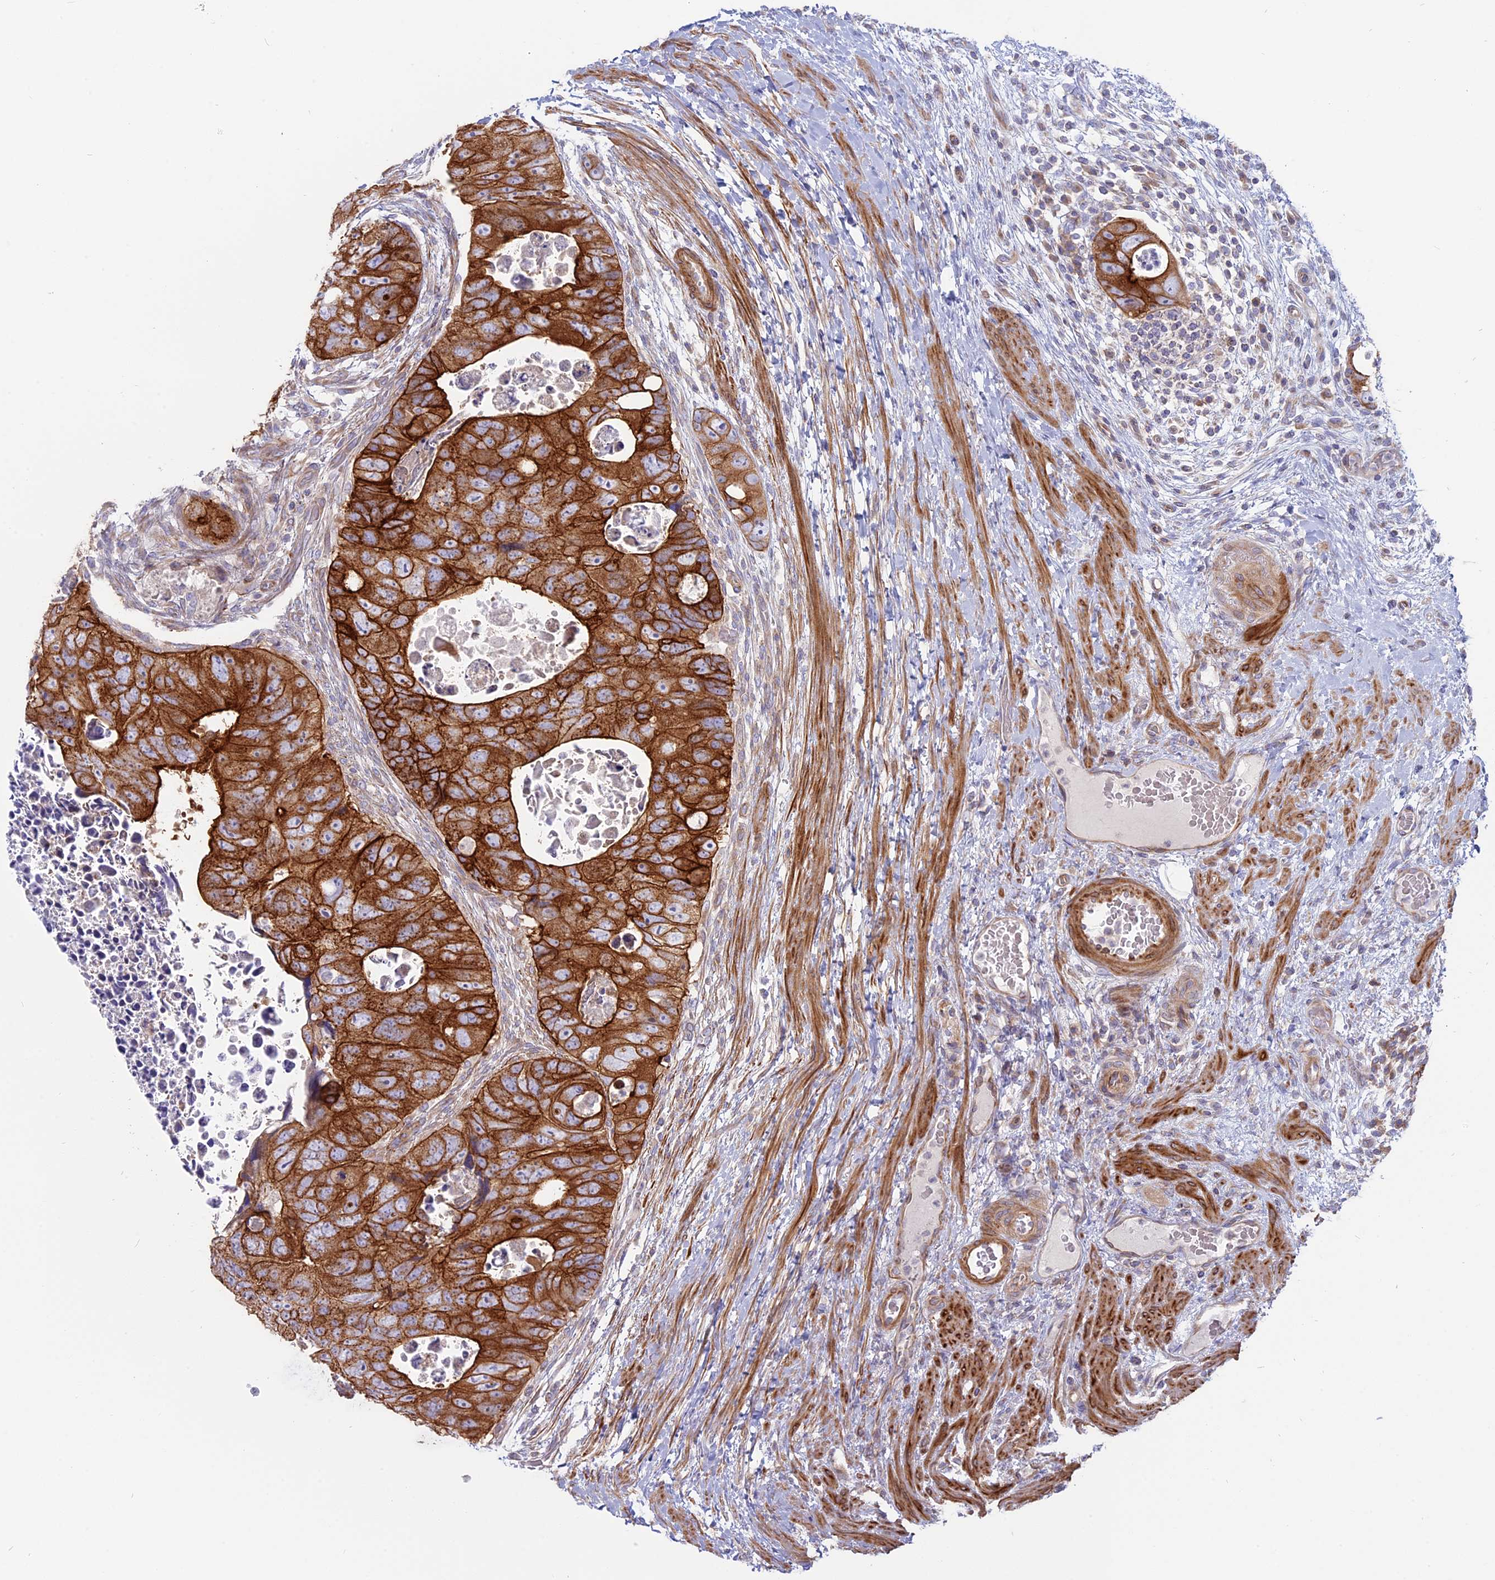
{"staining": {"intensity": "strong", "quantity": ">75%", "location": "cytoplasmic/membranous"}, "tissue": "colorectal cancer", "cell_type": "Tumor cells", "image_type": "cancer", "snomed": [{"axis": "morphology", "description": "Adenocarcinoma, NOS"}, {"axis": "topography", "description": "Rectum"}], "caption": "Immunohistochemistry of adenocarcinoma (colorectal) reveals high levels of strong cytoplasmic/membranous staining in approximately >75% of tumor cells. (DAB (3,3'-diaminobenzidine) = brown stain, brightfield microscopy at high magnification).", "gene": "MYO5B", "patient": {"sex": "male", "age": 59}}